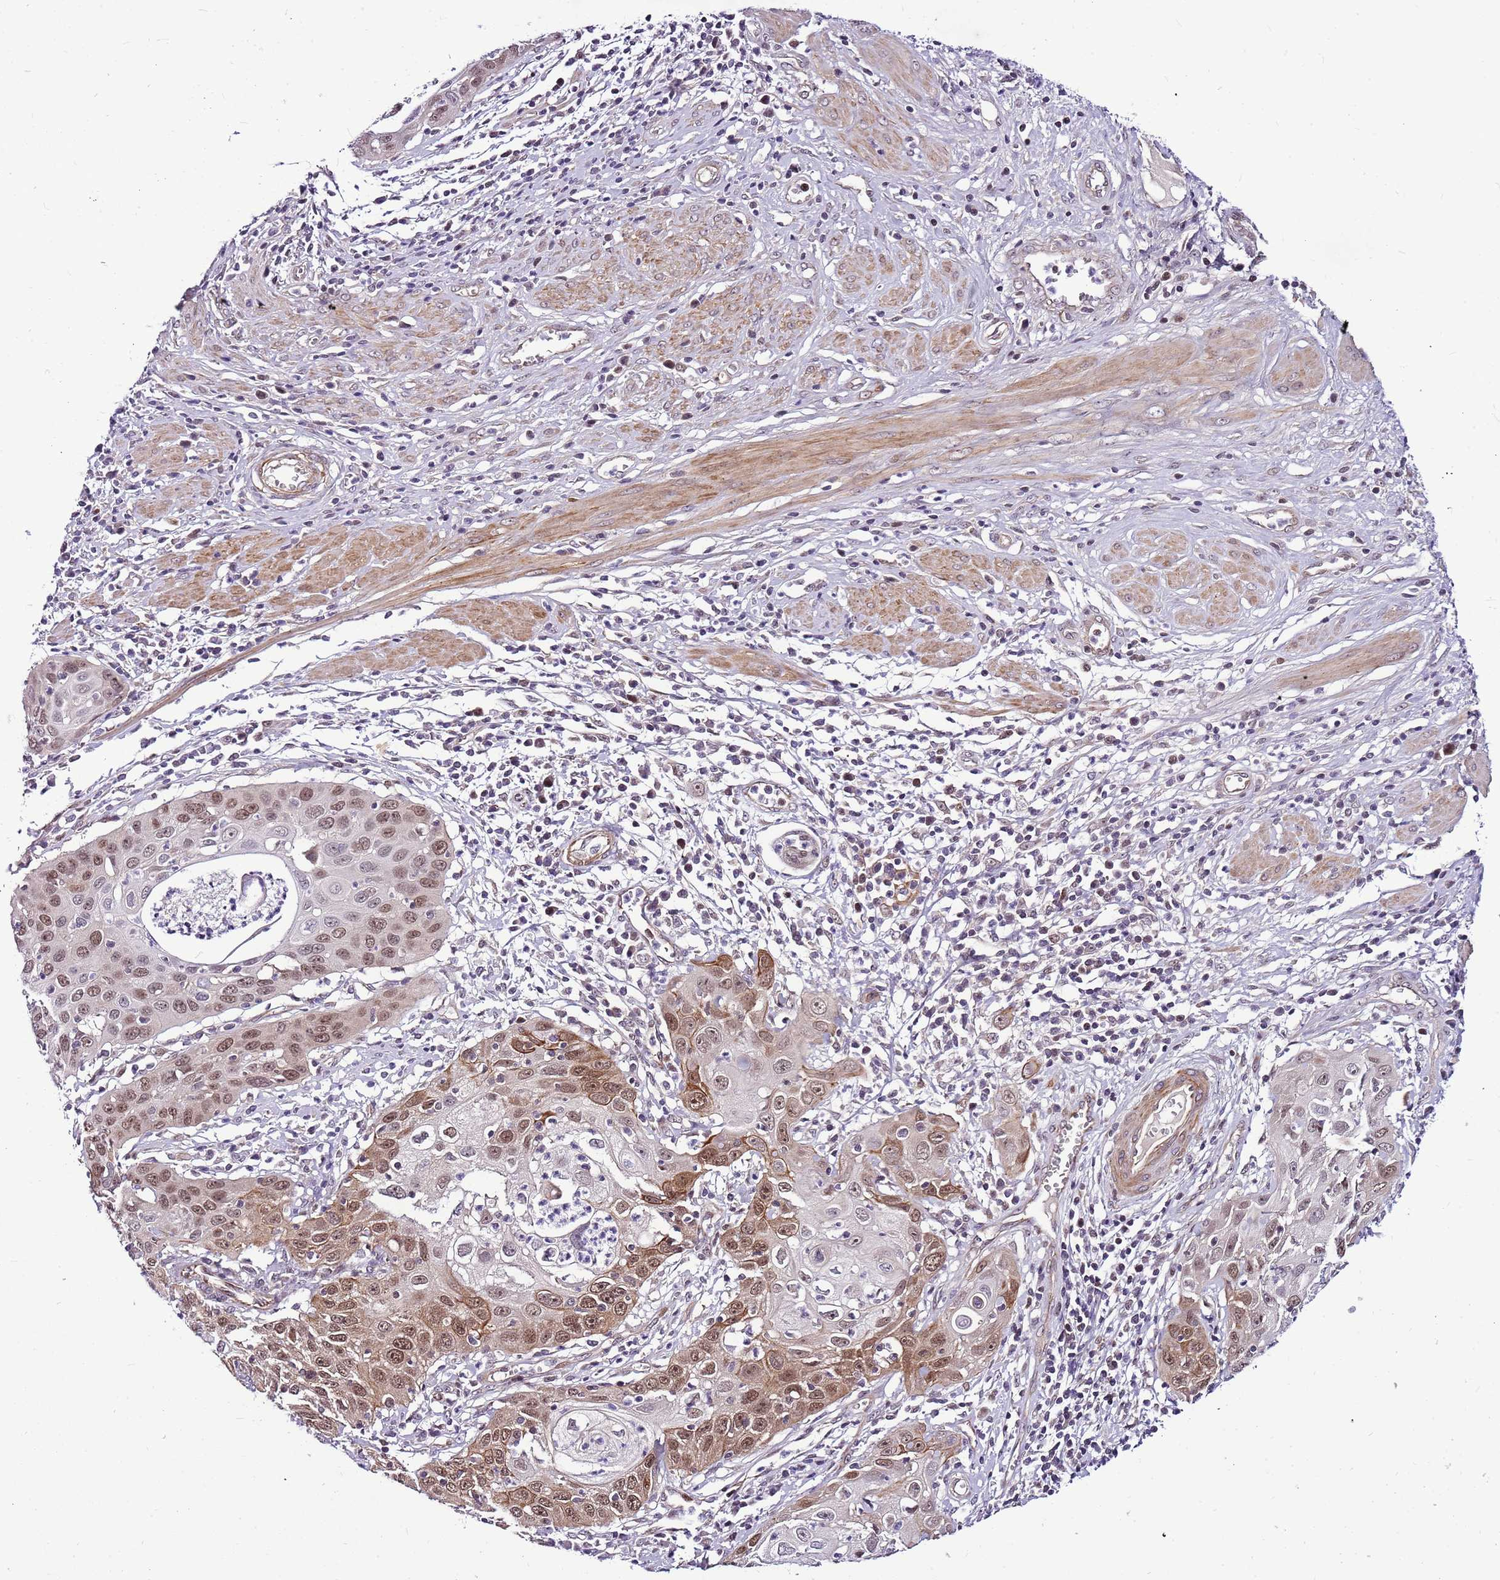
{"staining": {"intensity": "moderate", "quantity": ">75%", "location": "cytoplasmic/membranous,nuclear"}, "tissue": "cervical cancer", "cell_type": "Tumor cells", "image_type": "cancer", "snomed": [{"axis": "morphology", "description": "Squamous cell carcinoma, NOS"}, {"axis": "topography", "description": "Cervix"}], "caption": "Protein analysis of cervical squamous cell carcinoma tissue demonstrates moderate cytoplasmic/membranous and nuclear expression in about >75% of tumor cells.", "gene": "POLE3", "patient": {"sex": "female", "age": 36}}